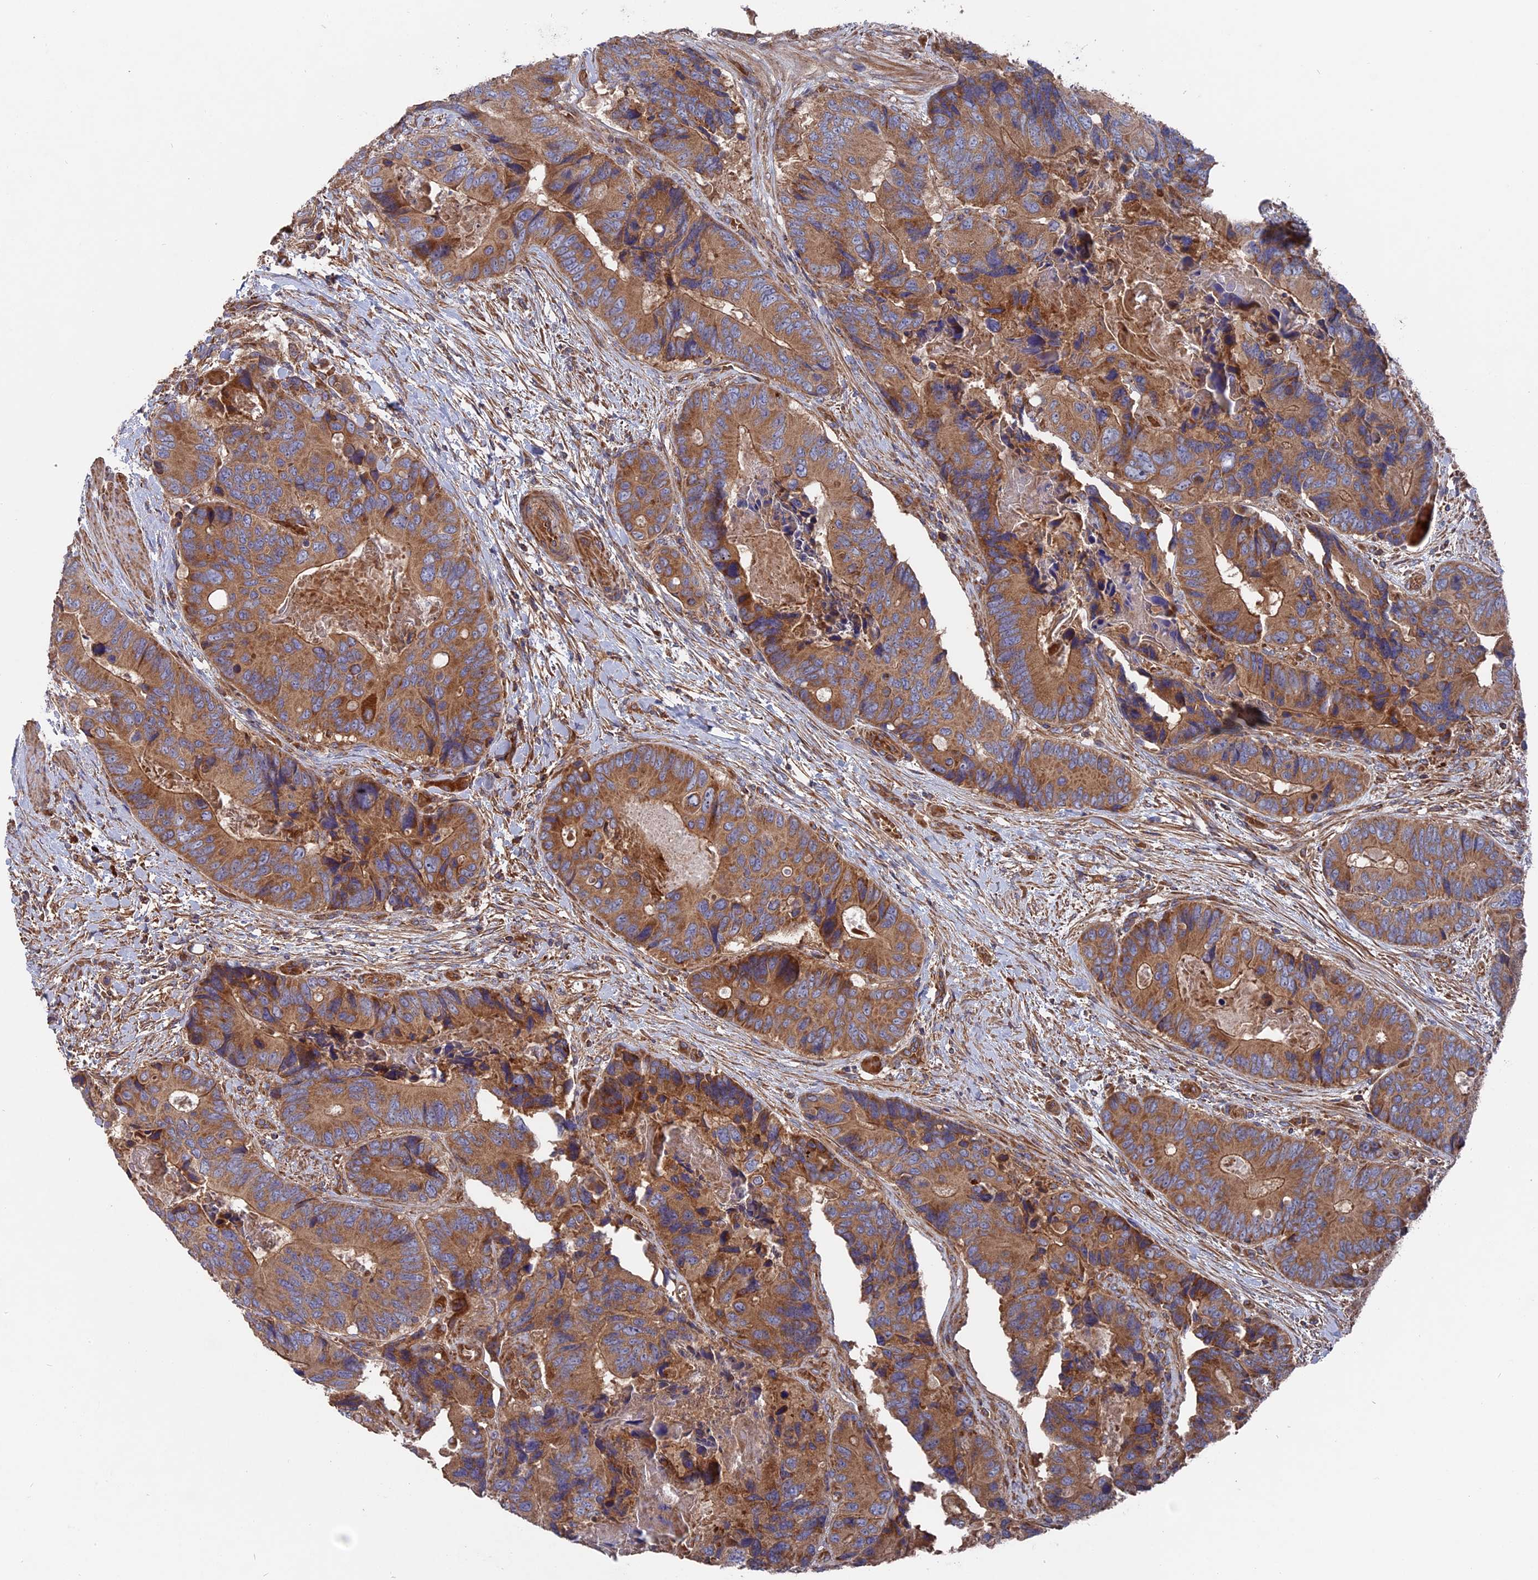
{"staining": {"intensity": "moderate", "quantity": ">75%", "location": "cytoplasmic/membranous"}, "tissue": "colorectal cancer", "cell_type": "Tumor cells", "image_type": "cancer", "snomed": [{"axis": "morphology", "description": "Adenocarcinoma, NOS"}, {"axis": "topography", "description": "Colon"}], "caption": "The image shows immunohistochemical staining of colorectal cancer. There is moderate cytoplasmic/membranous staining is present in approximately >75% of tumor cells.", "gene": "TELO2", "patient": {"sex": "male", "age": 84}}